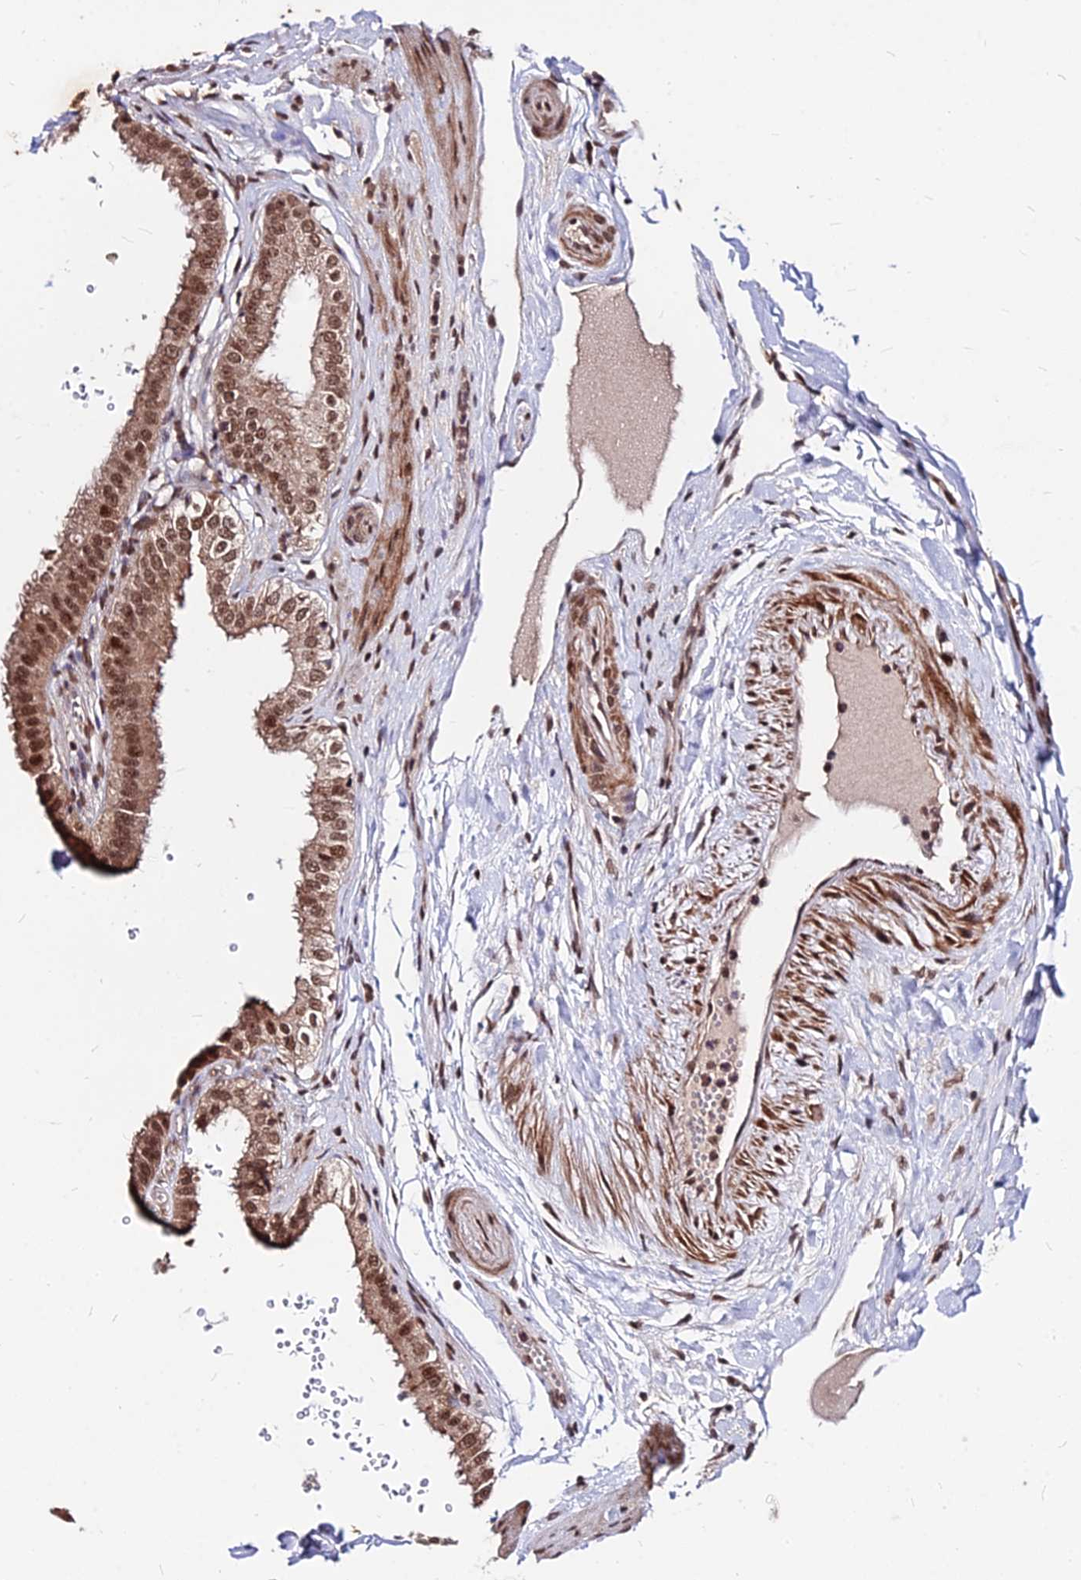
{"staining": {"intensity": "strong", "quantity": ">75%", "location": "nuclear"}, "tissue": "gallbladder", "cell_type": "Glandular cells", "image_type": "normal", "snomed": [{"axis": "morphology", "description": "Normal tissue, NOS"}, {"axis": "topography", "description": "Gallbladder"}], "caption": "Human gallbladder stained with a brown dye reveals strong nuclear positive positivity in about >75% of glandular cells.", "gene": "ZBED4", "patient": {"sex": "female", "age": 61}}